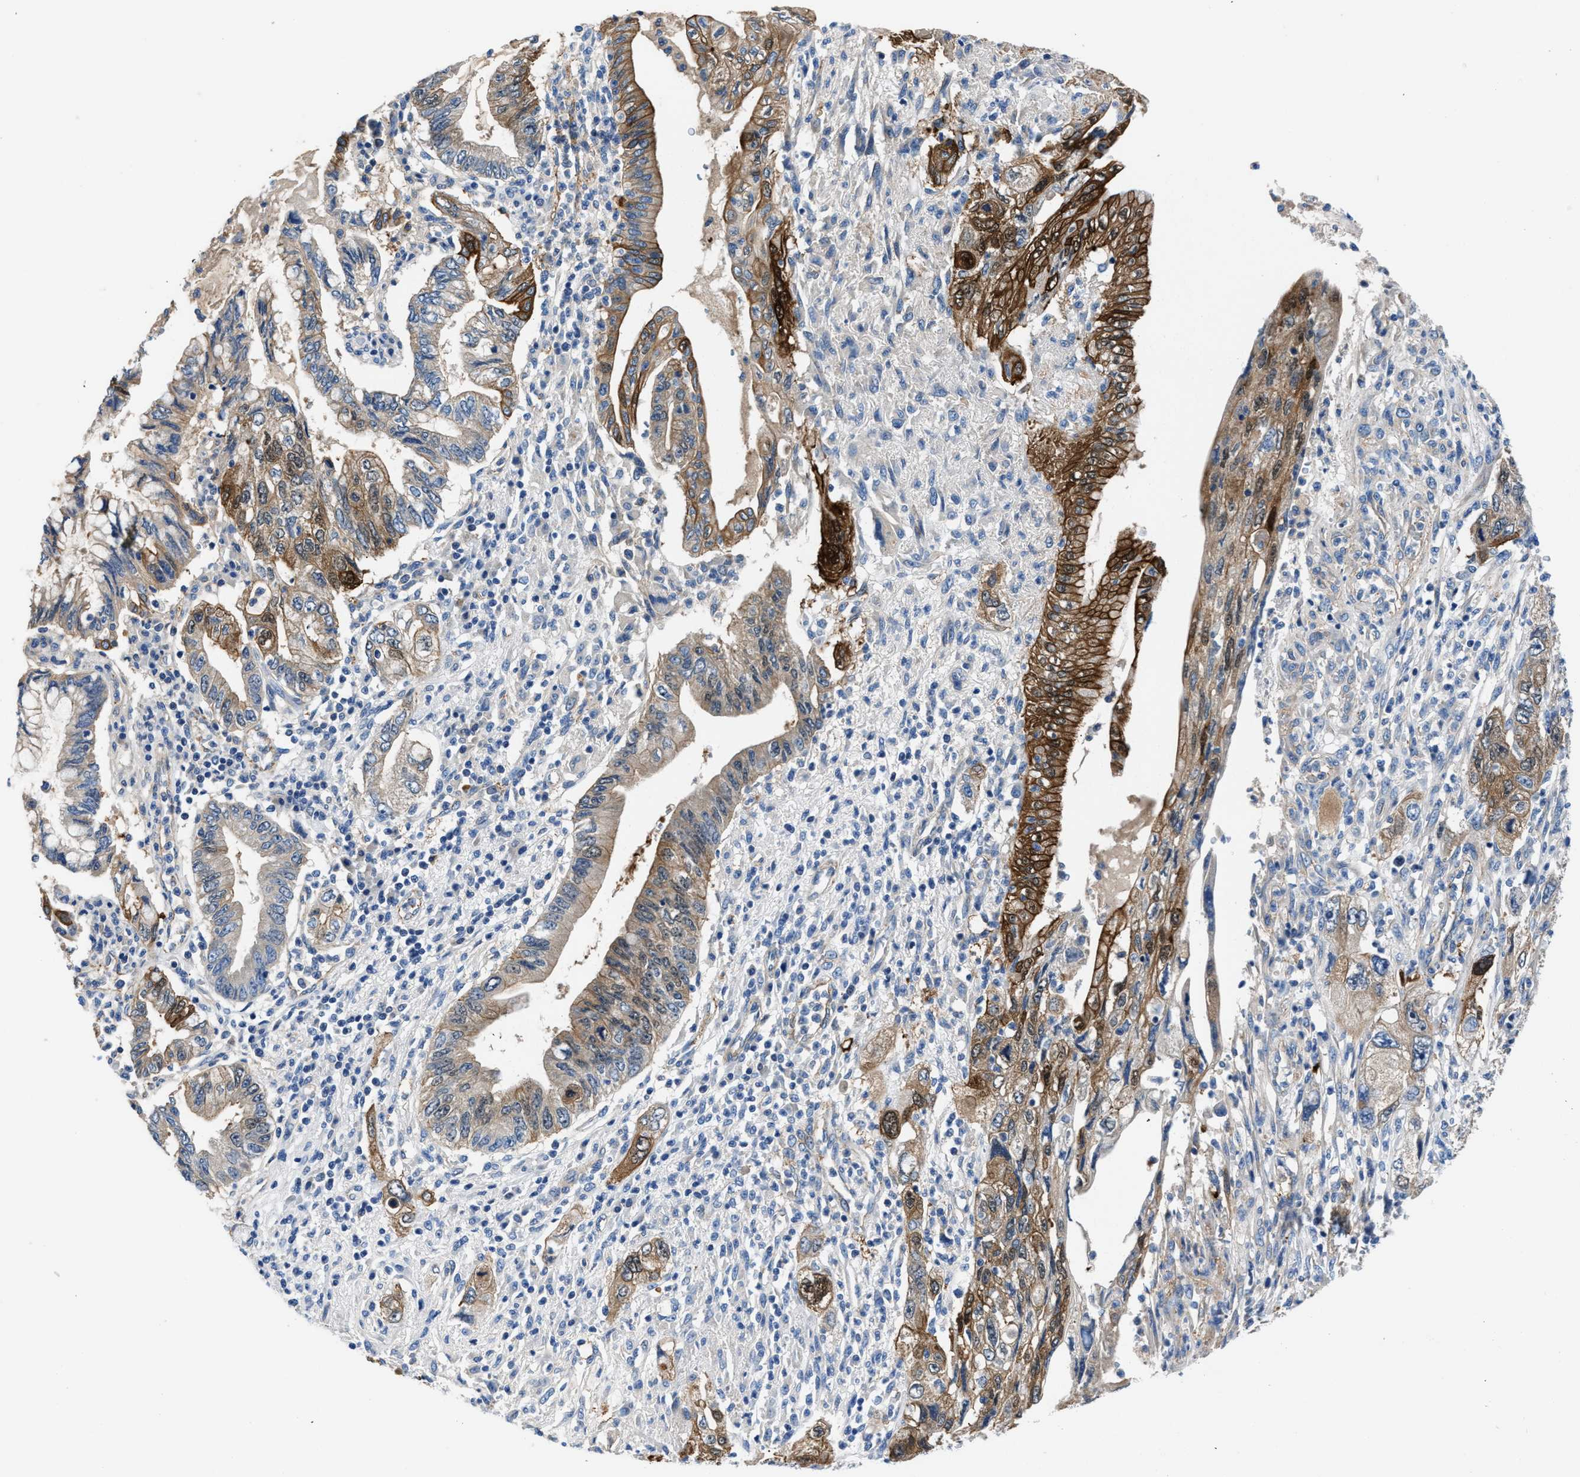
{"staining": {"intensity": "moderate", "quantity": ">75%", "location": "cytoplasmic/membranous"}, "tissue": "pancreatic cancer", "cell_type": "Tumor cells", "image_type": "cancer", "snomed": [{"axis": "morphology", "description": "Adenocarcinoma, NOS"}, {"axis": "topography", "description": "Pancreas"}], "caption": "A high-resolution histopathology image shows immunohistochemistry (IHC) staining of pancreatic adenocarcinoma, which exhibits moderate cytoplasmic/membranous staining in approximately >75% of tumor cells. The staining was performed using DAB to visualize the protein expression in brown, while the nuclei were stained in blue with hematoxylin (Magnification: 20x).", "gene": "PARG", "patient": {"sex": "female", "age": 73}}